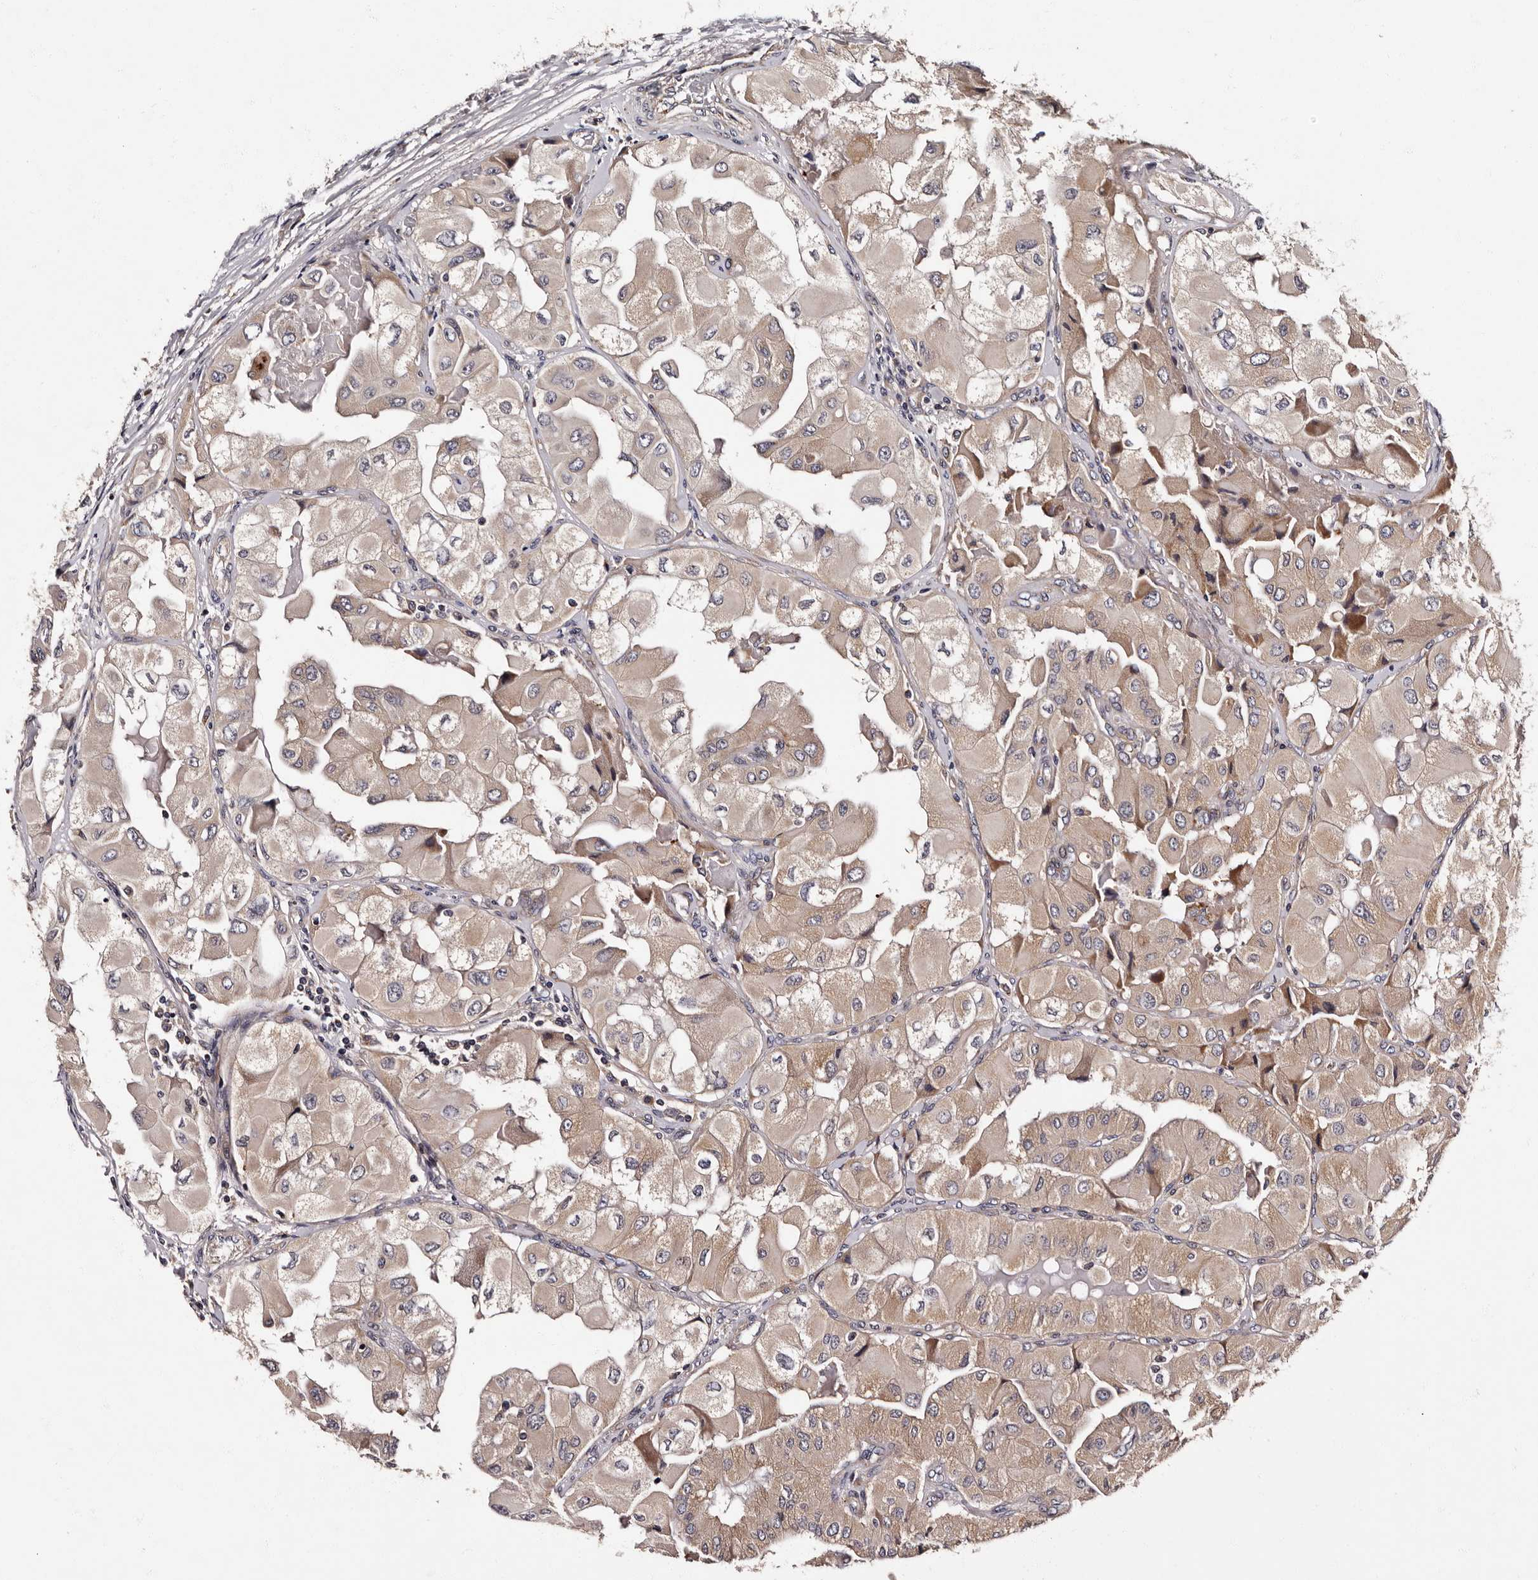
{"staining": {"intensity": "weak", "quantity": "25%-75%", "location": "cytoplasmic/membranous"}, "tissue": "thyroid cancer", "cell_type": "Tumor cells", "image_type": "cancer", "snomed": [{"axis": "morphology", "description": "Papillary adenocarcinoma, NOS"}, {"axis": "topography", "description": "Thyroid gland"}], "caption": "Protein analysis of papillary adenocarcinoma (thyroid) tissue reveals weak cytoplasmic/membranous staining in about 25%-75% of tumor cells.", "gene": "ADCK5", "patient": {"sex": "female", "age": 59}}